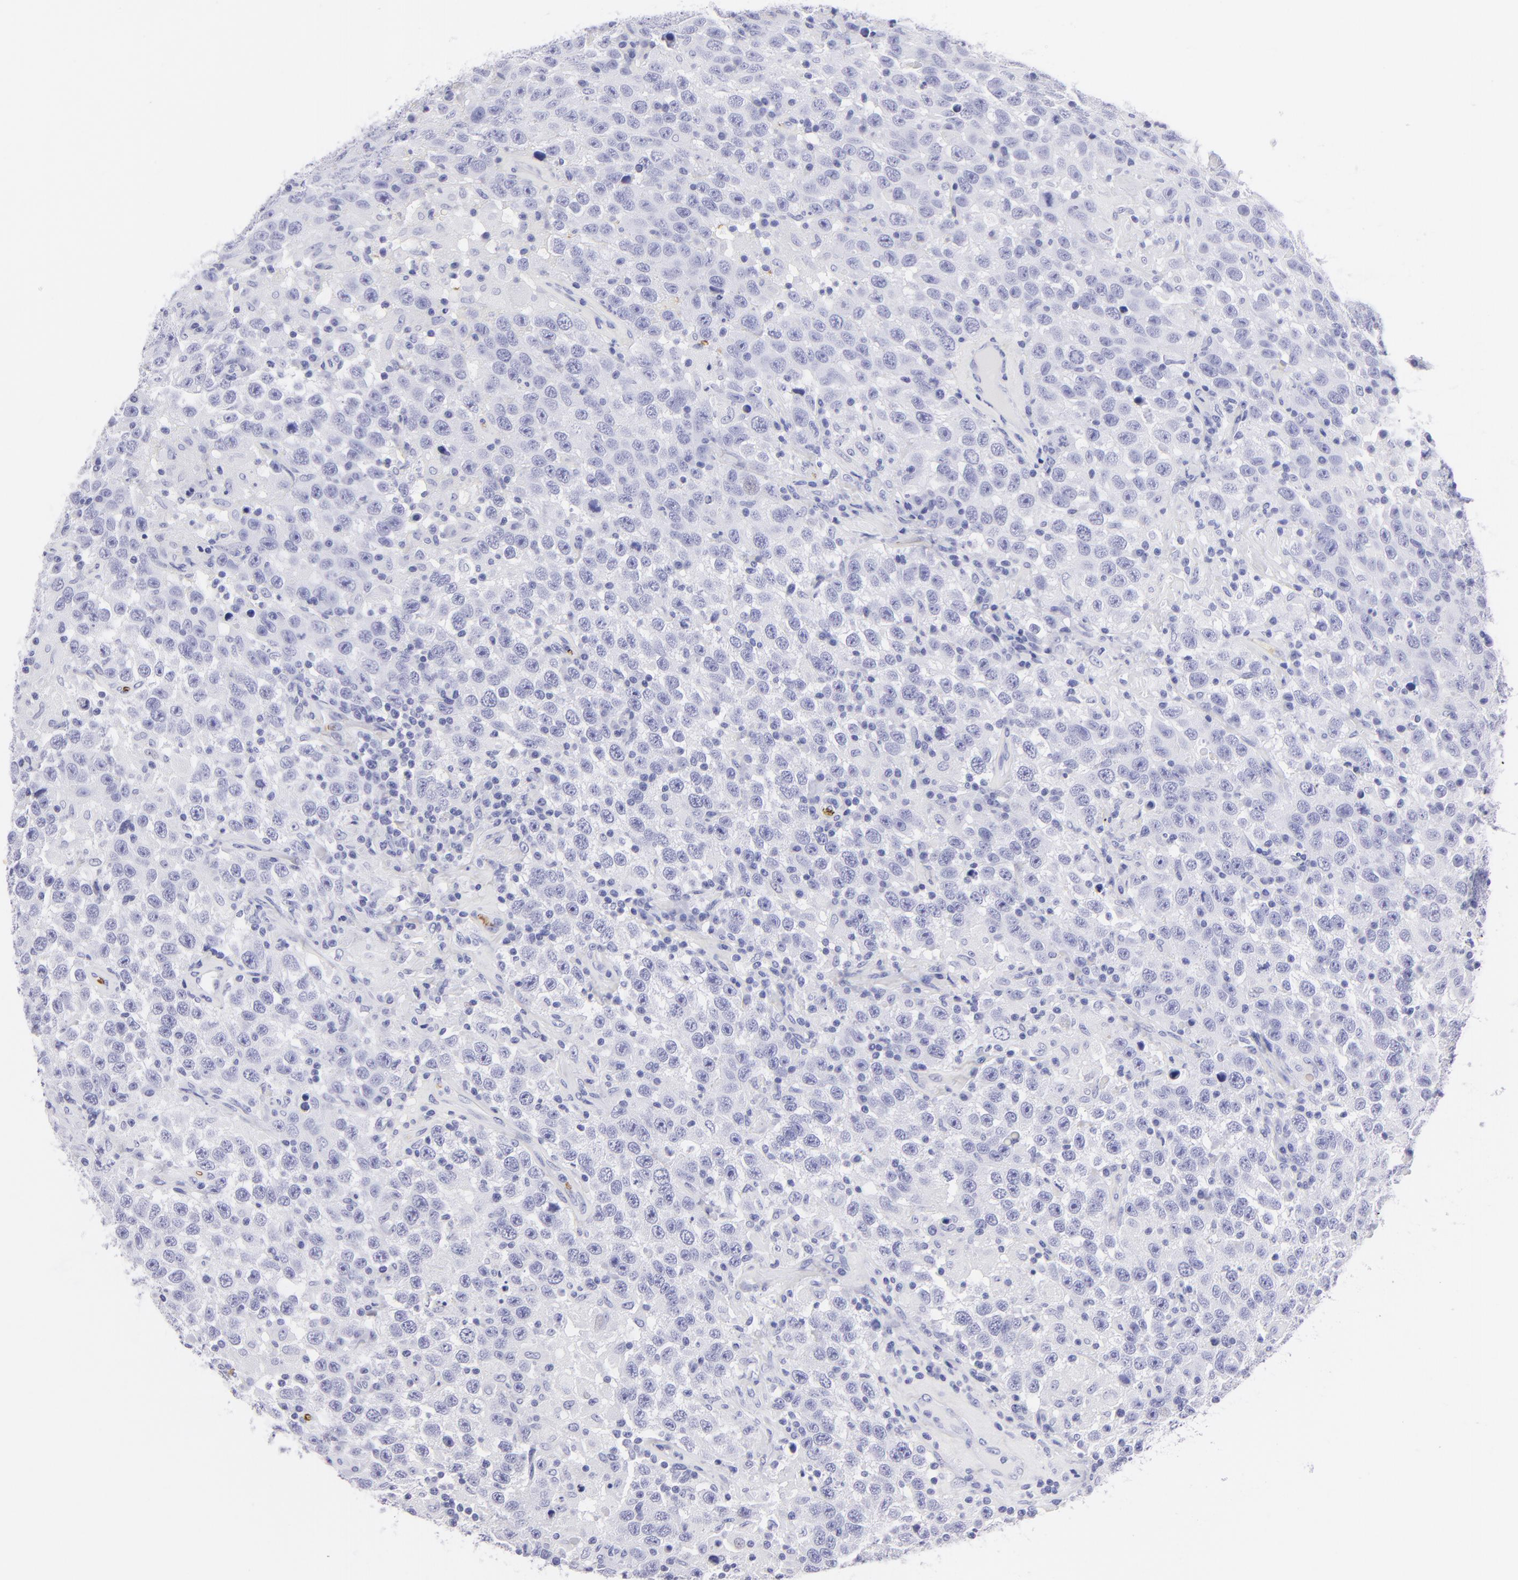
{"staining": {"intensity": "negative", "quantity": "none", "location": "none"}, "tissue": "testis cancer", "cell_type": "Tumor cells", "image_type": "cancer", "snomed": [{"axis": "morphology", "description": "Seminoma, NOS"}, {"axis": "topography", "description": "Testis"}], "caption": "Immunohistochemical staining of testis seminoma demonstrates no significant staining in tumor cells.", "gene": "GYPA", "patient": {"sex": "male", "age": 41}}